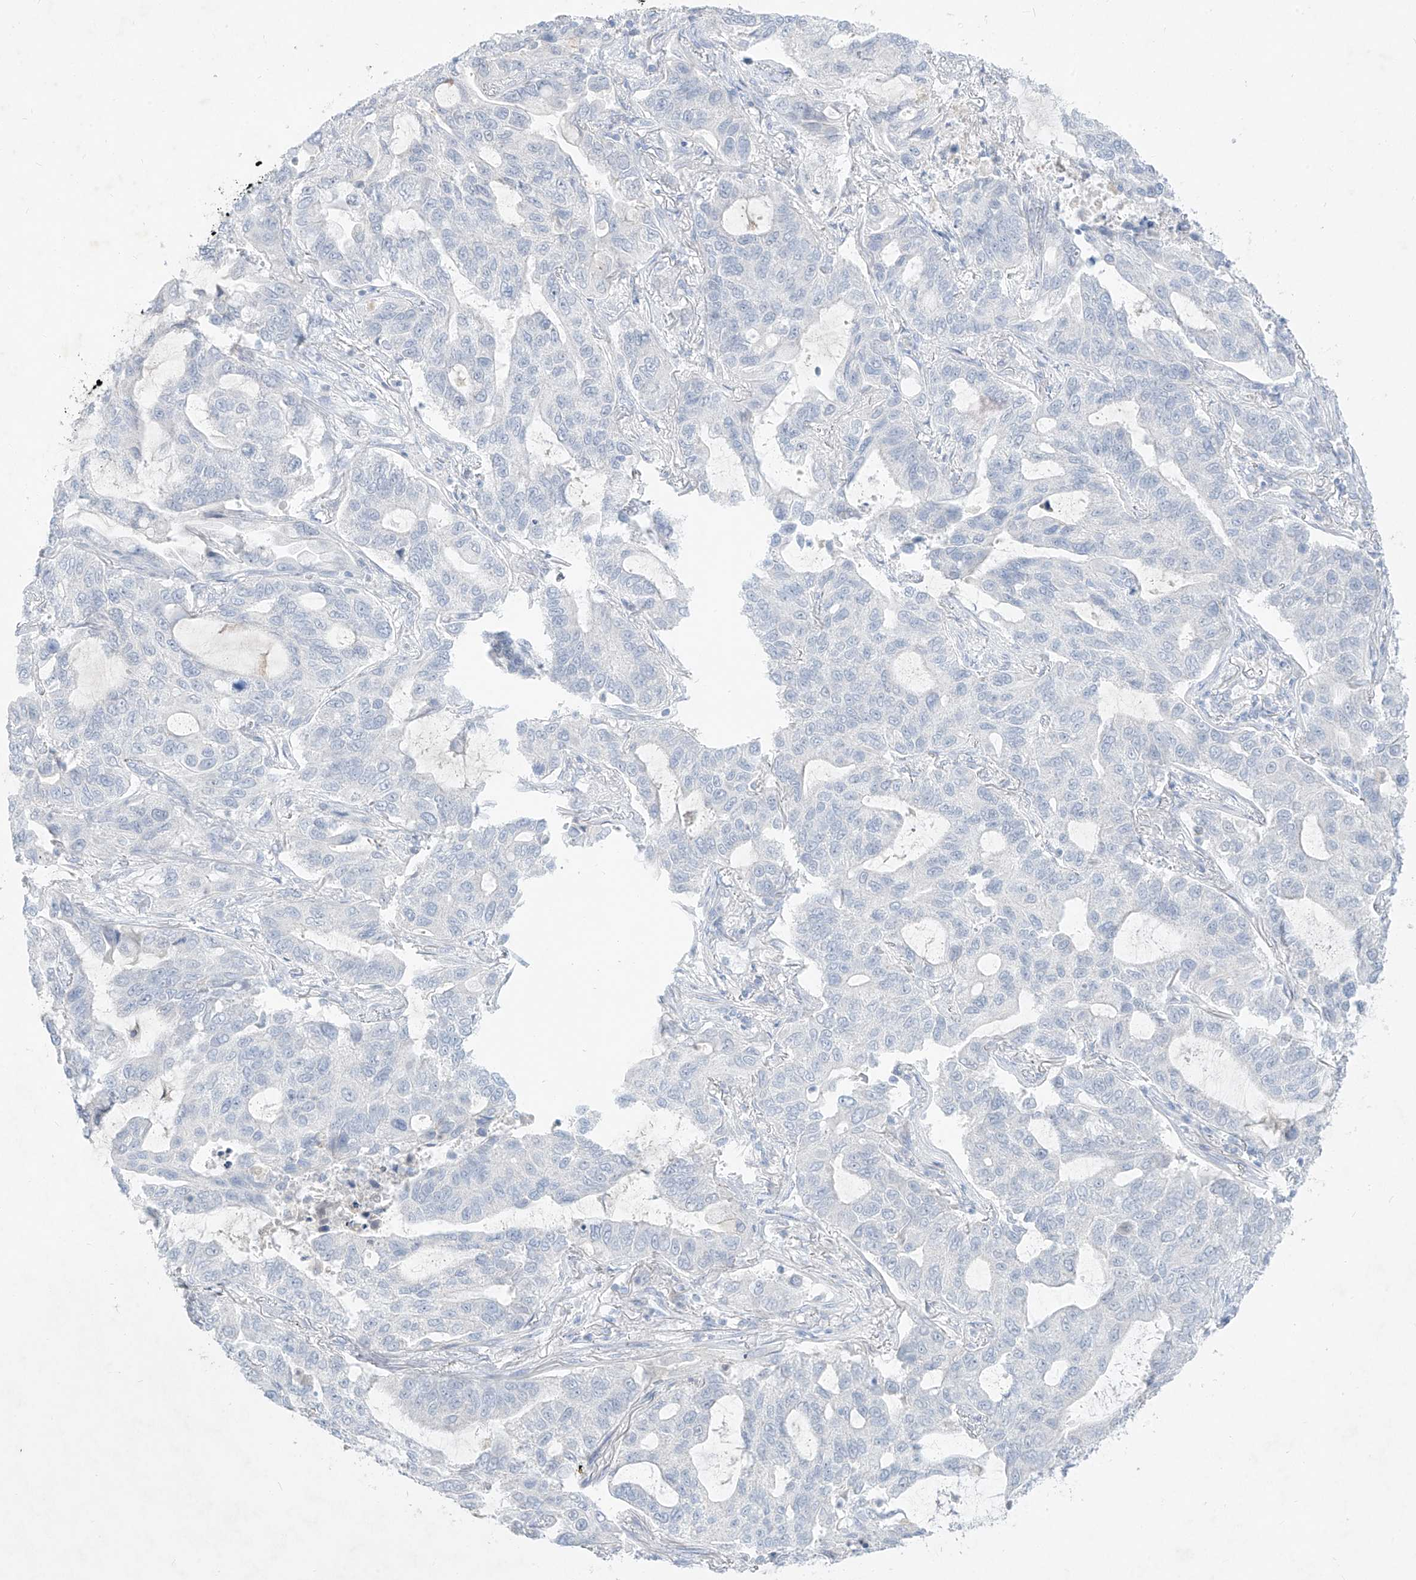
{"staining": {"intensity": "negative", "quantity": "none", "location": "none"}, "tissue": "lung cancer", "cell_type": "Tumor cells", "image_type": "cancer", "snomed": [{"axis": "morphology", "description": "Adenocarcinoma, NOS"}, {"axis": "topography", "description": "Lung"}], "caption": "Protein analysis of lung adenocarcinoma displays no significant expression in tumor cells.", "gene": "TGM4", "patient": {"sex": "male", "age": 64}}